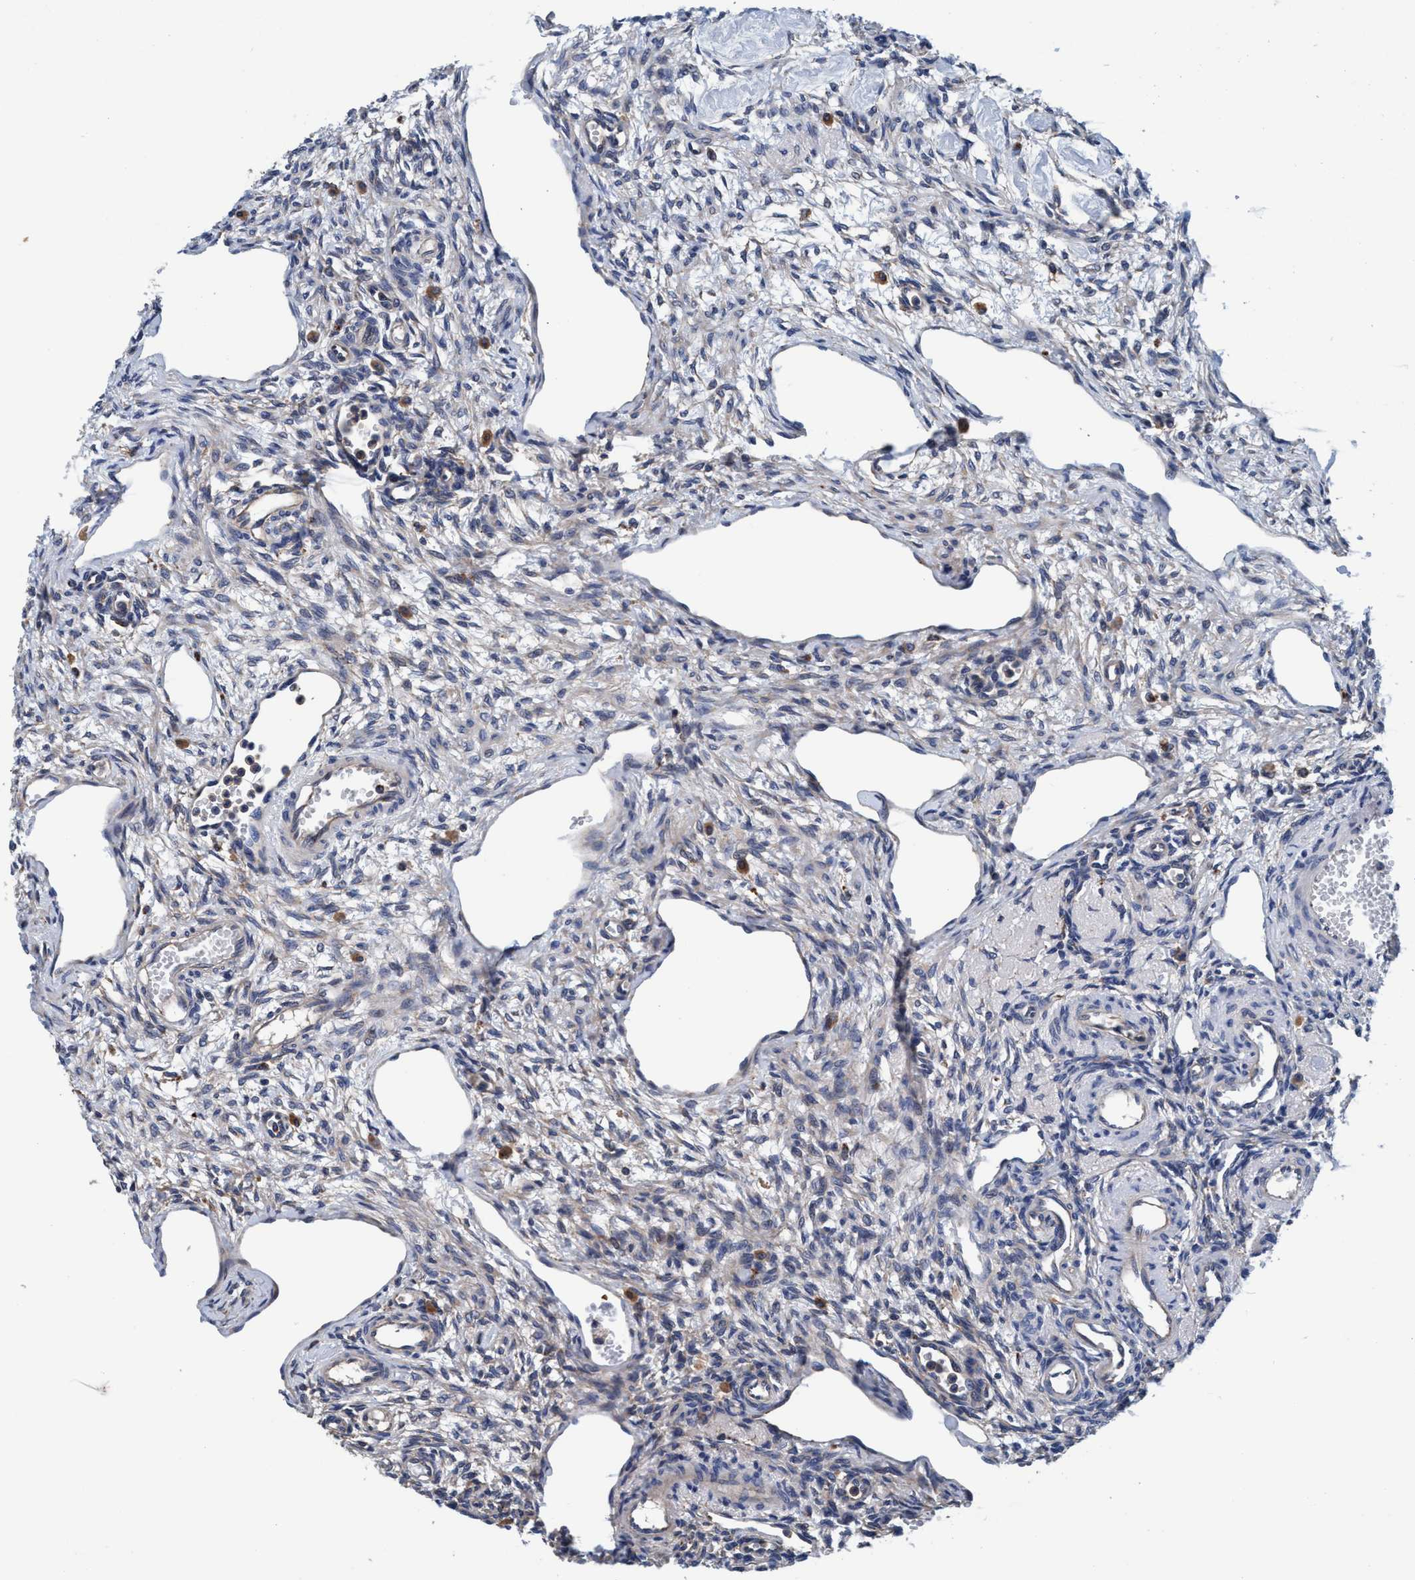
{"staining": {"intensity": "weak", "quantity": "<25%", "location": "cytoplasmic/membranous"}, "tissue": "ovary", "cell_type": "Follicle cells", "image_type": "normal", "snomed": [{"axis": "morphology", "description": "Normal tissue, NOS"}, {"axis": "topography", "description": "Ovary"}], "caption": "Human ovary stained for a protein using IHC demonstrates no staining in follicle cells.", "gene": "ENDOG", "patient": {"sex": "female", "age": 33}}